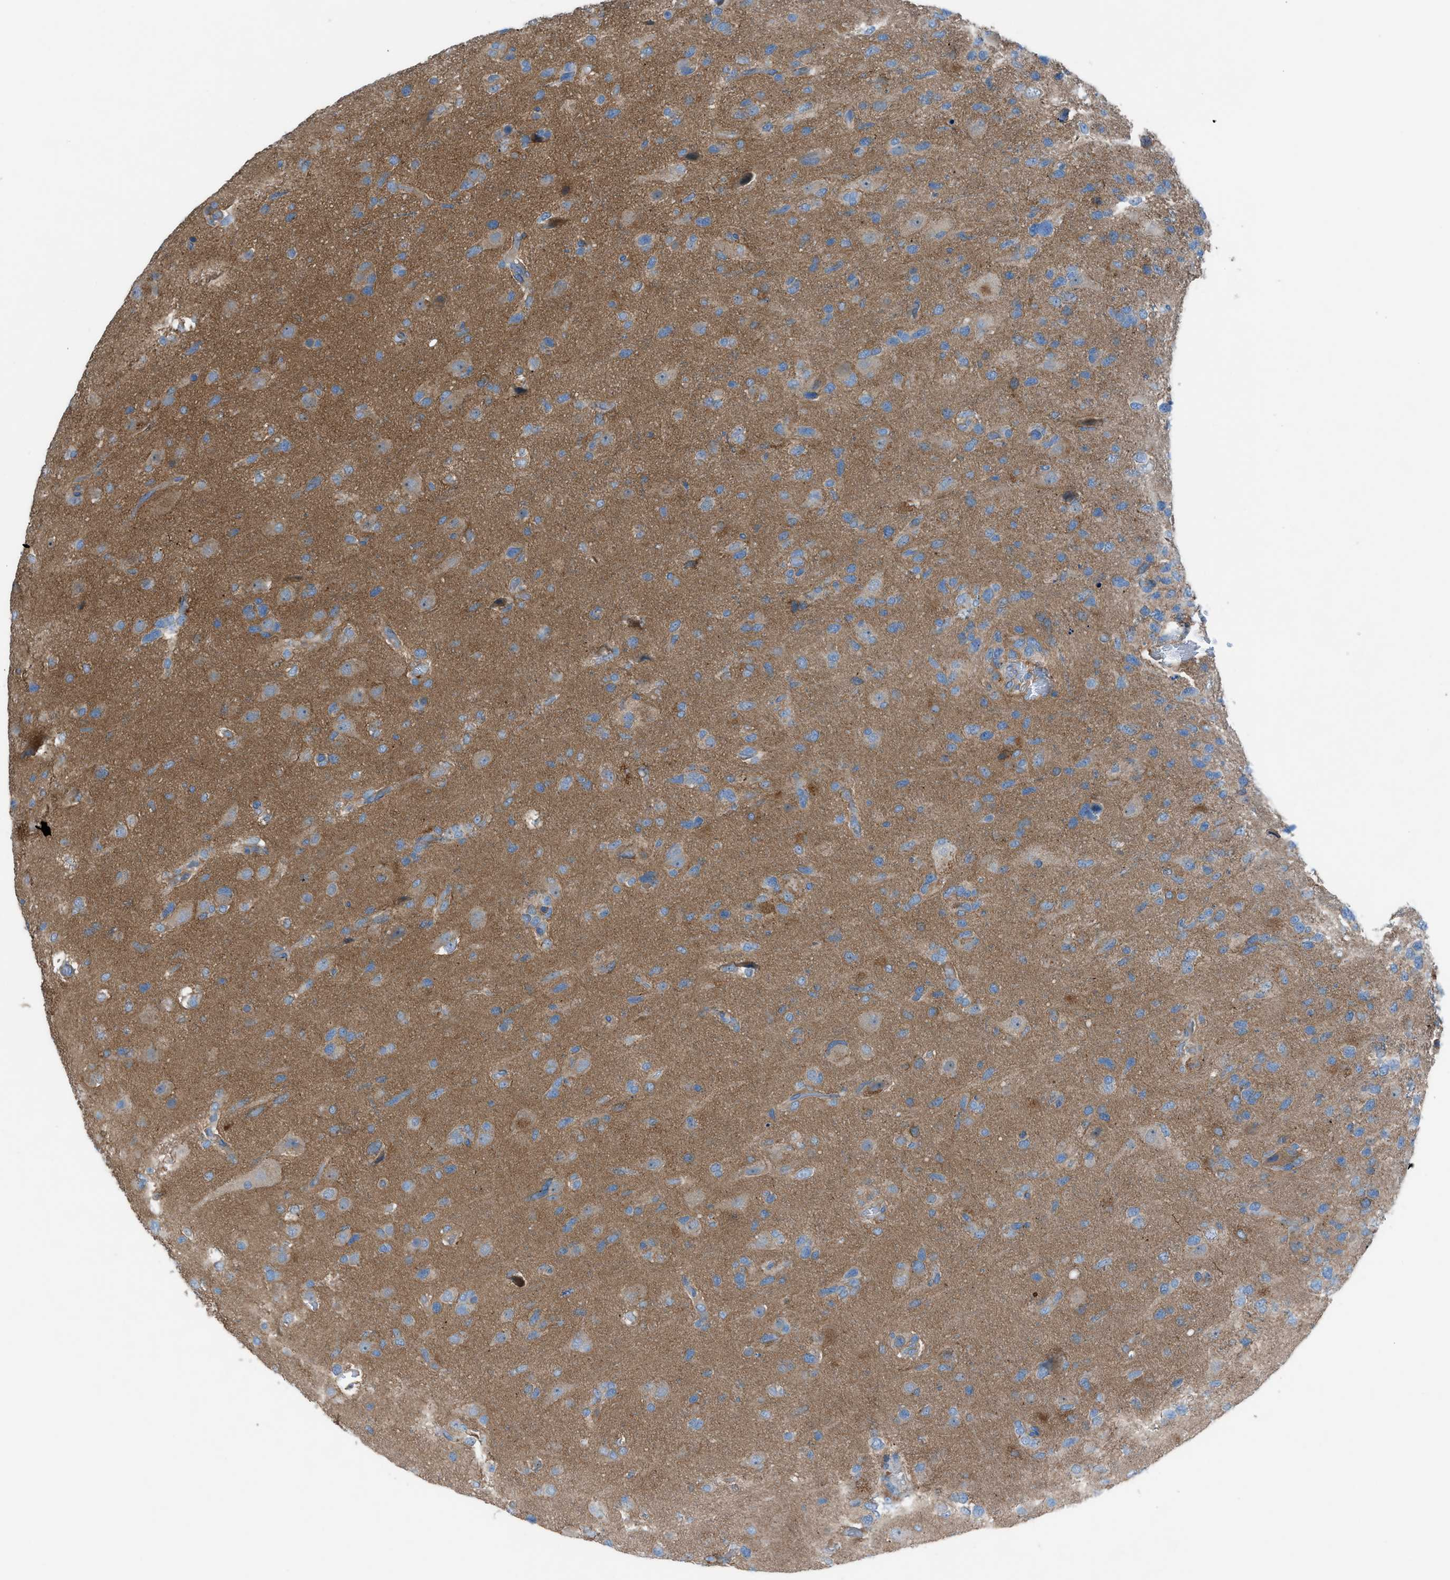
{"staining": {"intensity": "negative", "quantity": "none", "location": "none"}, "tissue": "glioma", "cell_type": "Tumor cells", "image_type": "cancer", "snomed": [{"axis": "morphology", "description": "Glioma, malignant, High grade"}, {"axis": "topography", "description": "Brain"}], "caption": "Tumor cells are negative for brown protein staining in glioma.", "gene": "C5AR2", "patient": {"sex": "female", "age": 58}}